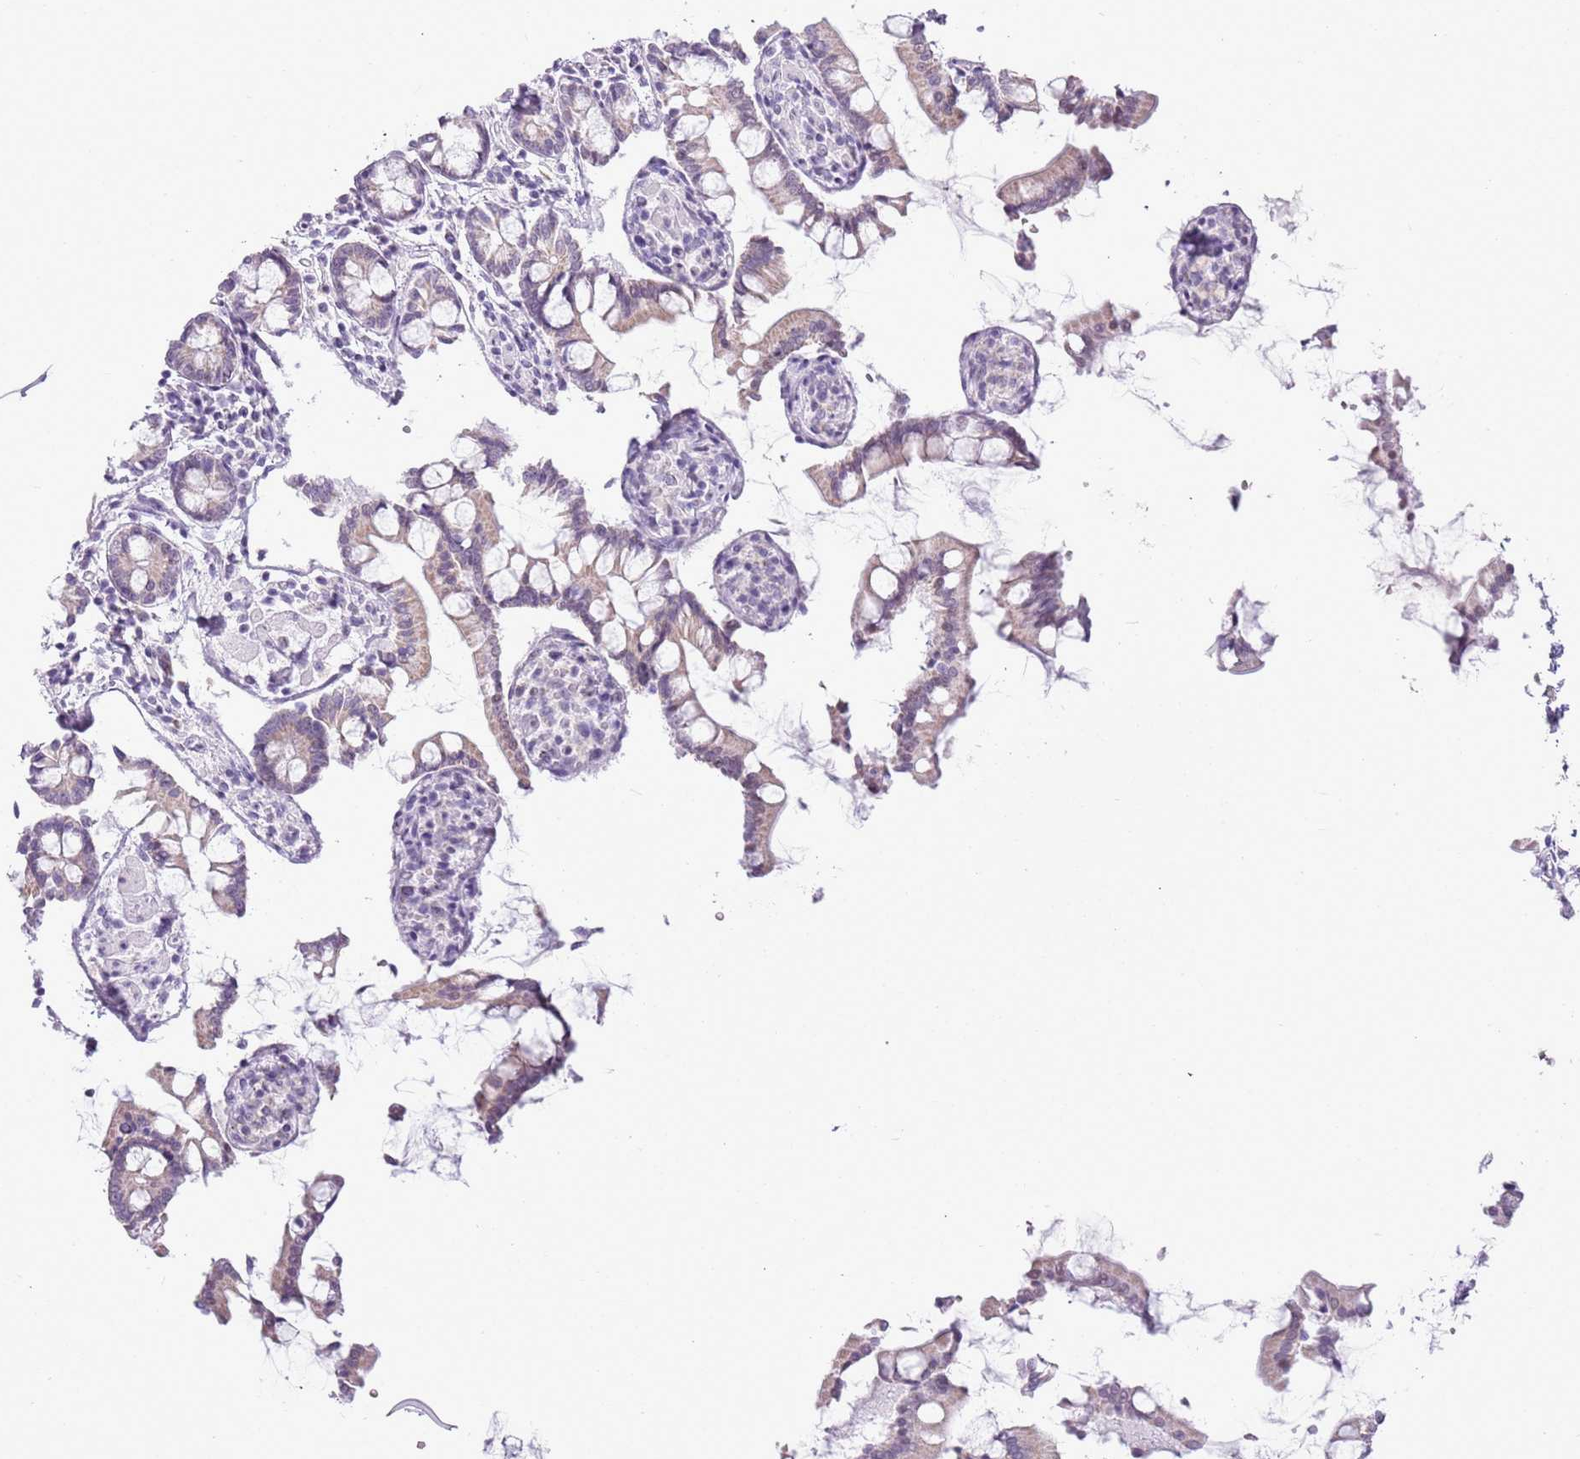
{"staining": {"intensity": "weak", "quantity": "<25%", "location": "cytoplasmic/membranous"}, "tissue": "small intestine", "cell_type": "Glandular cells", "image_type": "normal", "snomed": [{"axis": "morphology", "description": "Normal tissue, NOS"}, {"axis": "topography", "description": "Small intestine"}], "caption": "DAB immunohistochemical staining of benign small intestine exhibits no significant expression in glandular cells.", "gene": "RPL3L", "patient": {"sex": "male", "age": 41}}